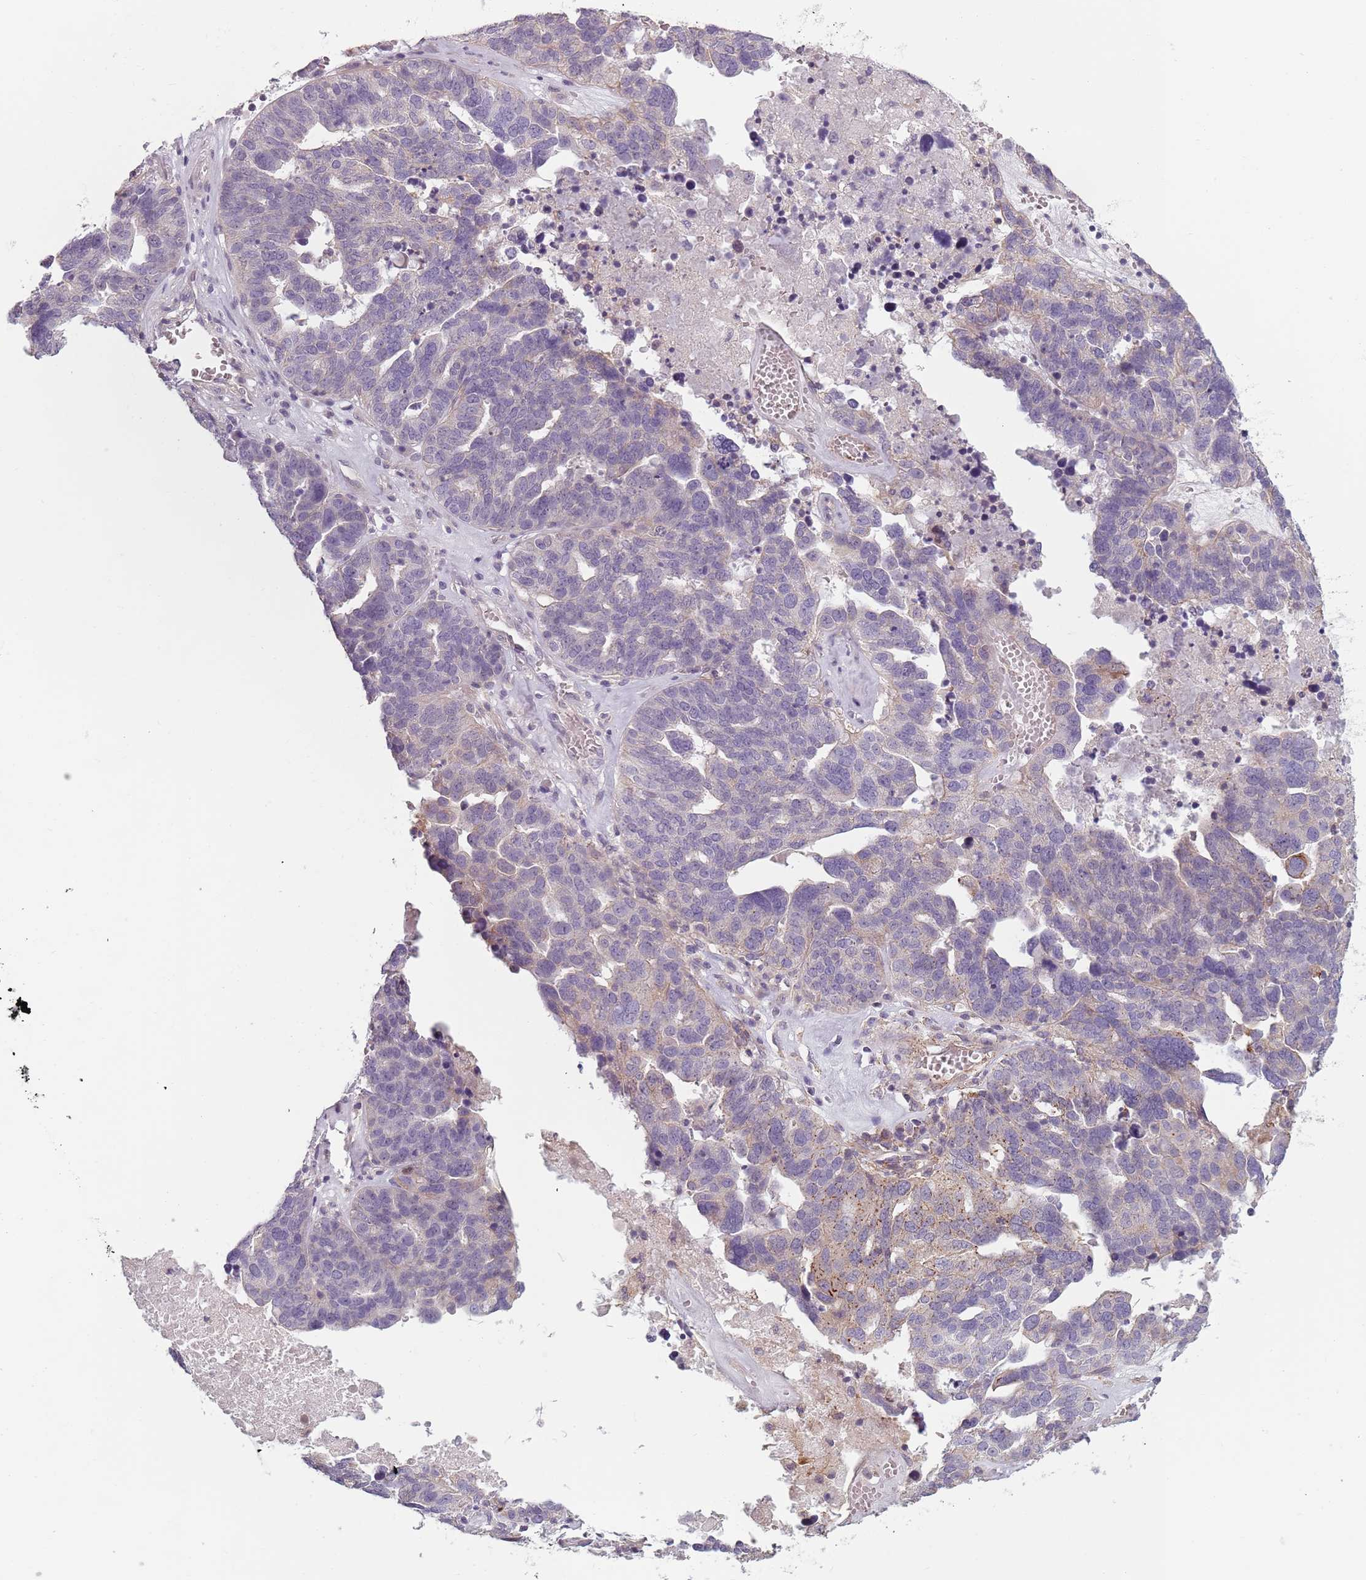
{"staining": {"intensity": "negative", "quantity": "none", "location": "none"}, "tissue": "ovarian cancer", "cell_type": "Tumor cells", "image_type": "cancer", "snomed": [{"axis": "morphology", "description": "Cystadenocarcinoma, serous, NOS"}, {"axis": "topography", "description": "Ovary"}], "caption": "Immunohistochemical staining of human serous cystadenocarcinoma (ovarian) shows no significant staining in tumor cells. The staining was performed using DAB to visualize the protein expression in brown, while the nuclei were stained in blue with hematoxylin (Magnification: 20x).", "gene": "TLCD2", "patient": {"sex": "female", "age": 59}}